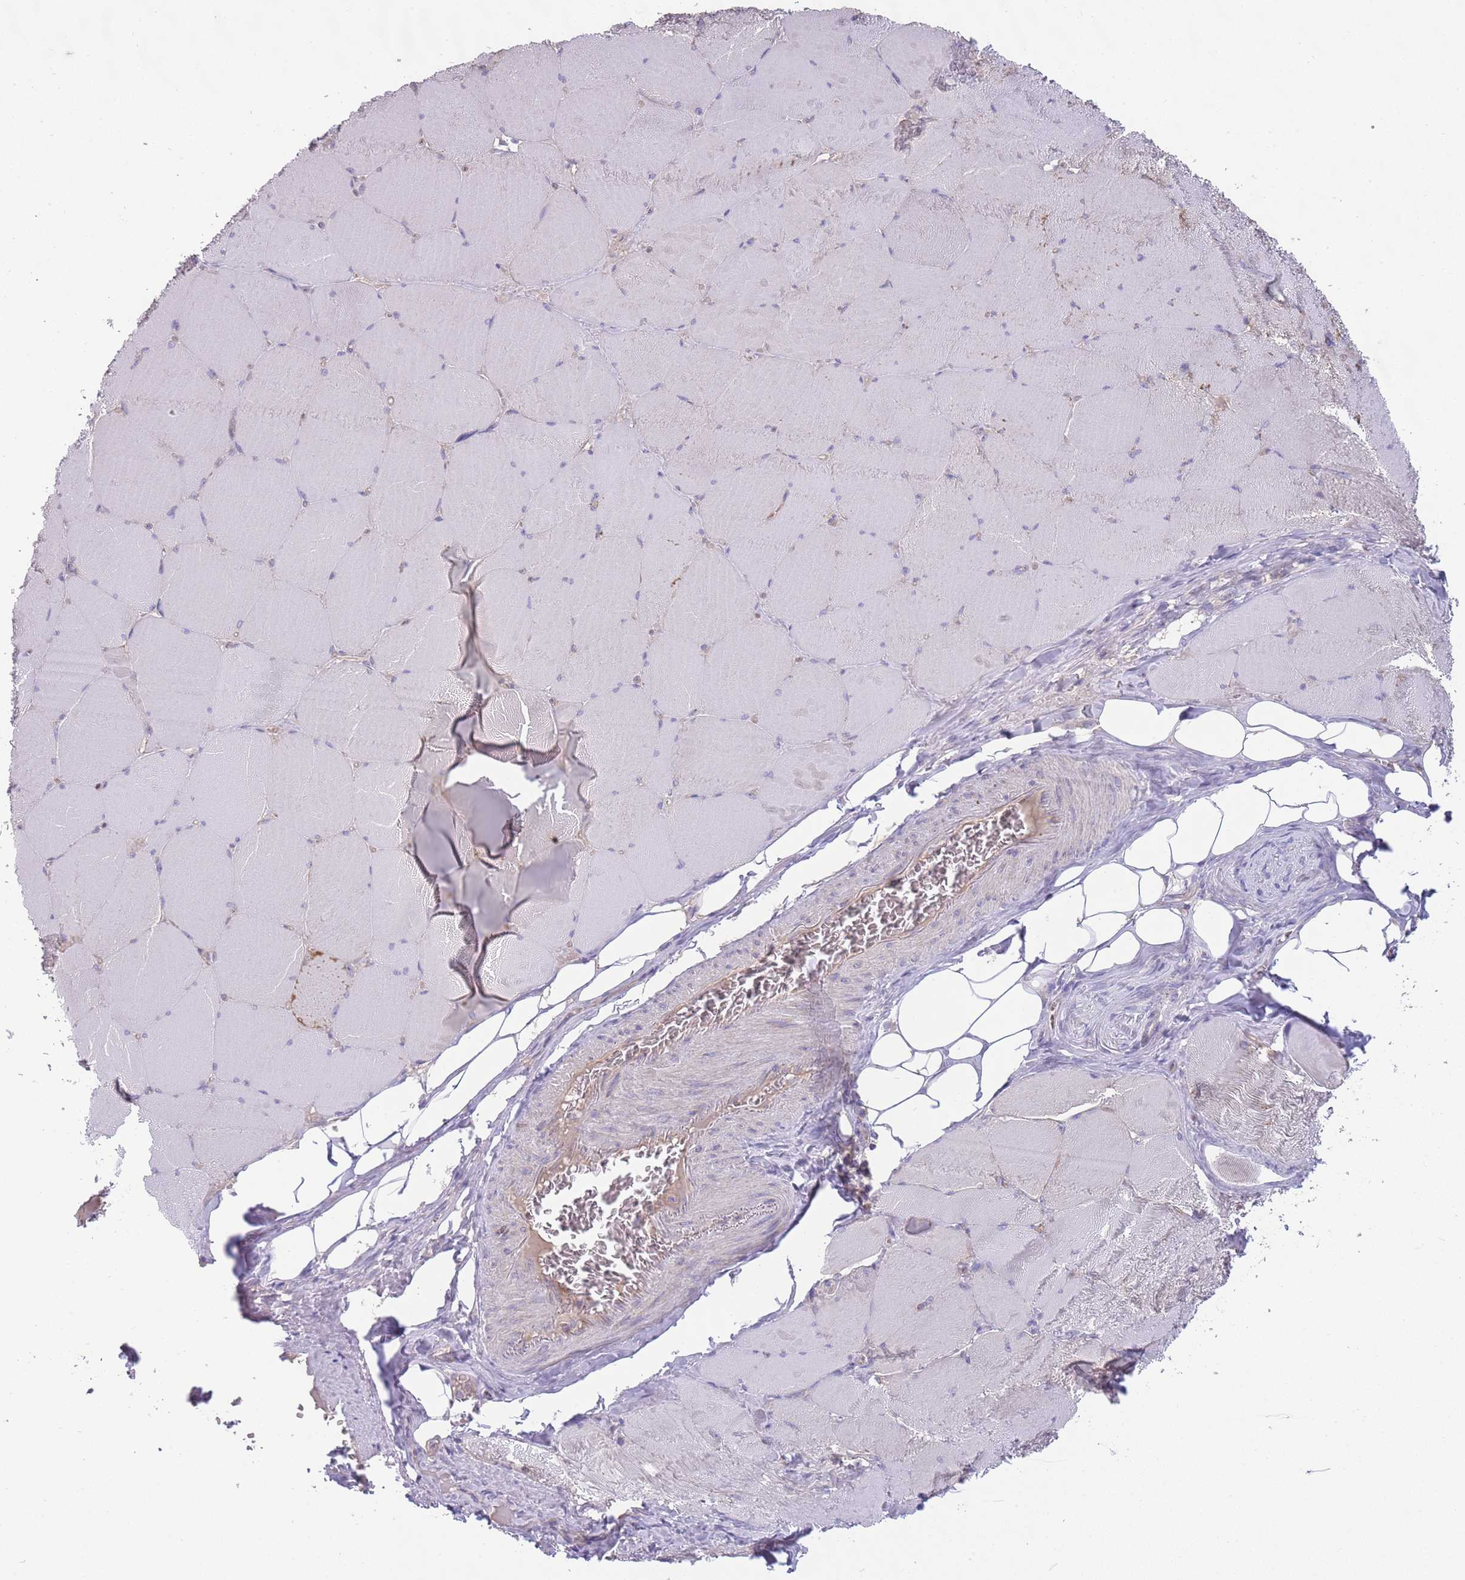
{"staining": {"intensity": "negative", "quantity": "none", "location": "none"}, "tissue": "skeletal muscle", "cell_type": "Myocytes", "image_type": "normal", "snomed": [{"axis": "morphology", "description": "Normal tissue, NOS"}, {"axis": "topography", "description": "Skeletal muscle"}, {"axis": "topography", "description": "Head-Neck"}], "caption": "DAB (3,3'-diaminobenzidine) immunohistochemical staining of unremarkable human skeletal muscle shows no significant expression in myocytes.", "gene": "SKOR2", "patient": {"sex": "male", "age": 66}}